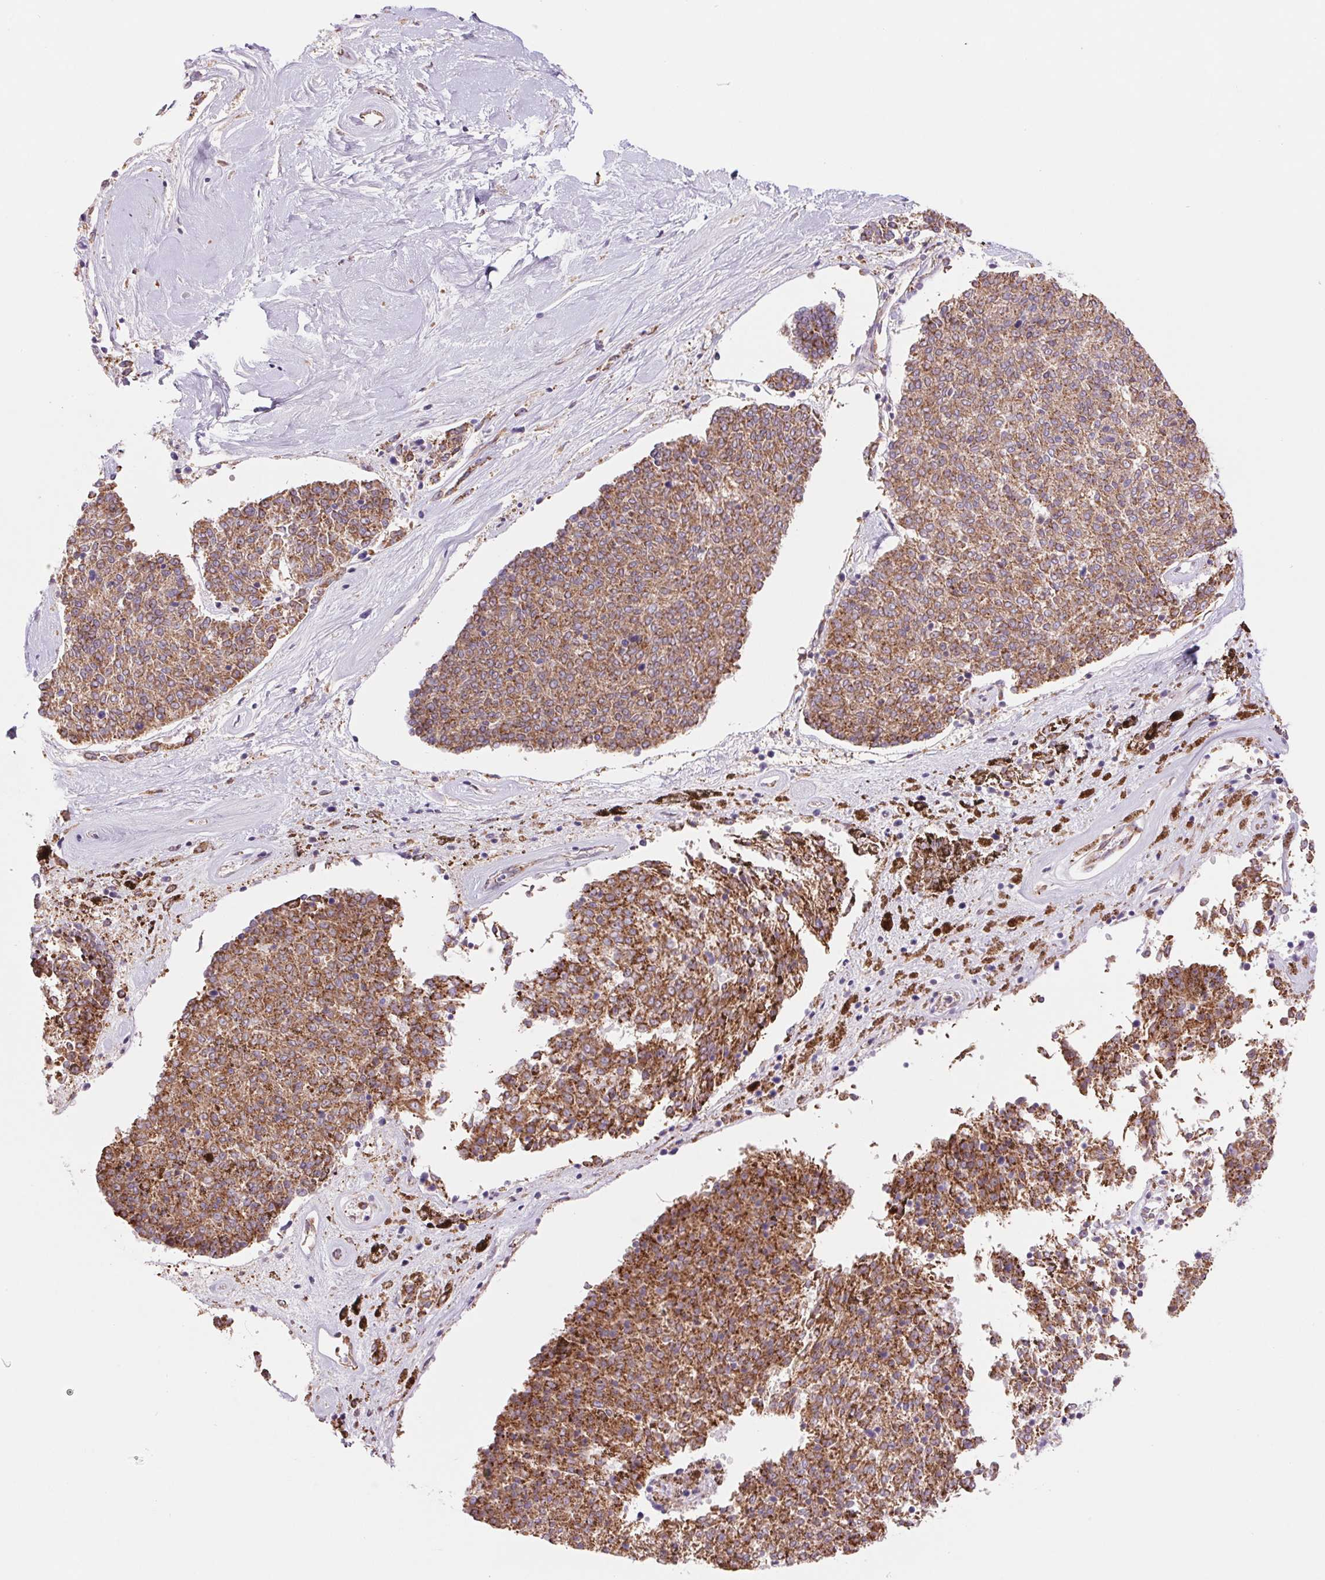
{"staining": {"intensity": "moderate", "quantity": ">75%", "location": "cytoplasmic/membranous"}, "tissue": "melanoma", "cell_type": "Tumor cells", "image_type": "cancer", "snomed": [{"axis": "morphology", "description": "Malignant melanoma, NOS"}, {"axis": "topography", "description": "Skin"}], "caption": "DAB (3,3'-diaminobenzidine) immunohistochemical staining of melanoma shows moderate cytoplasmic/membranous protein positivity in about >75% of tumor cells.", "gene": "KLHL20", "patient": {"sex": "female", "age": 72}}